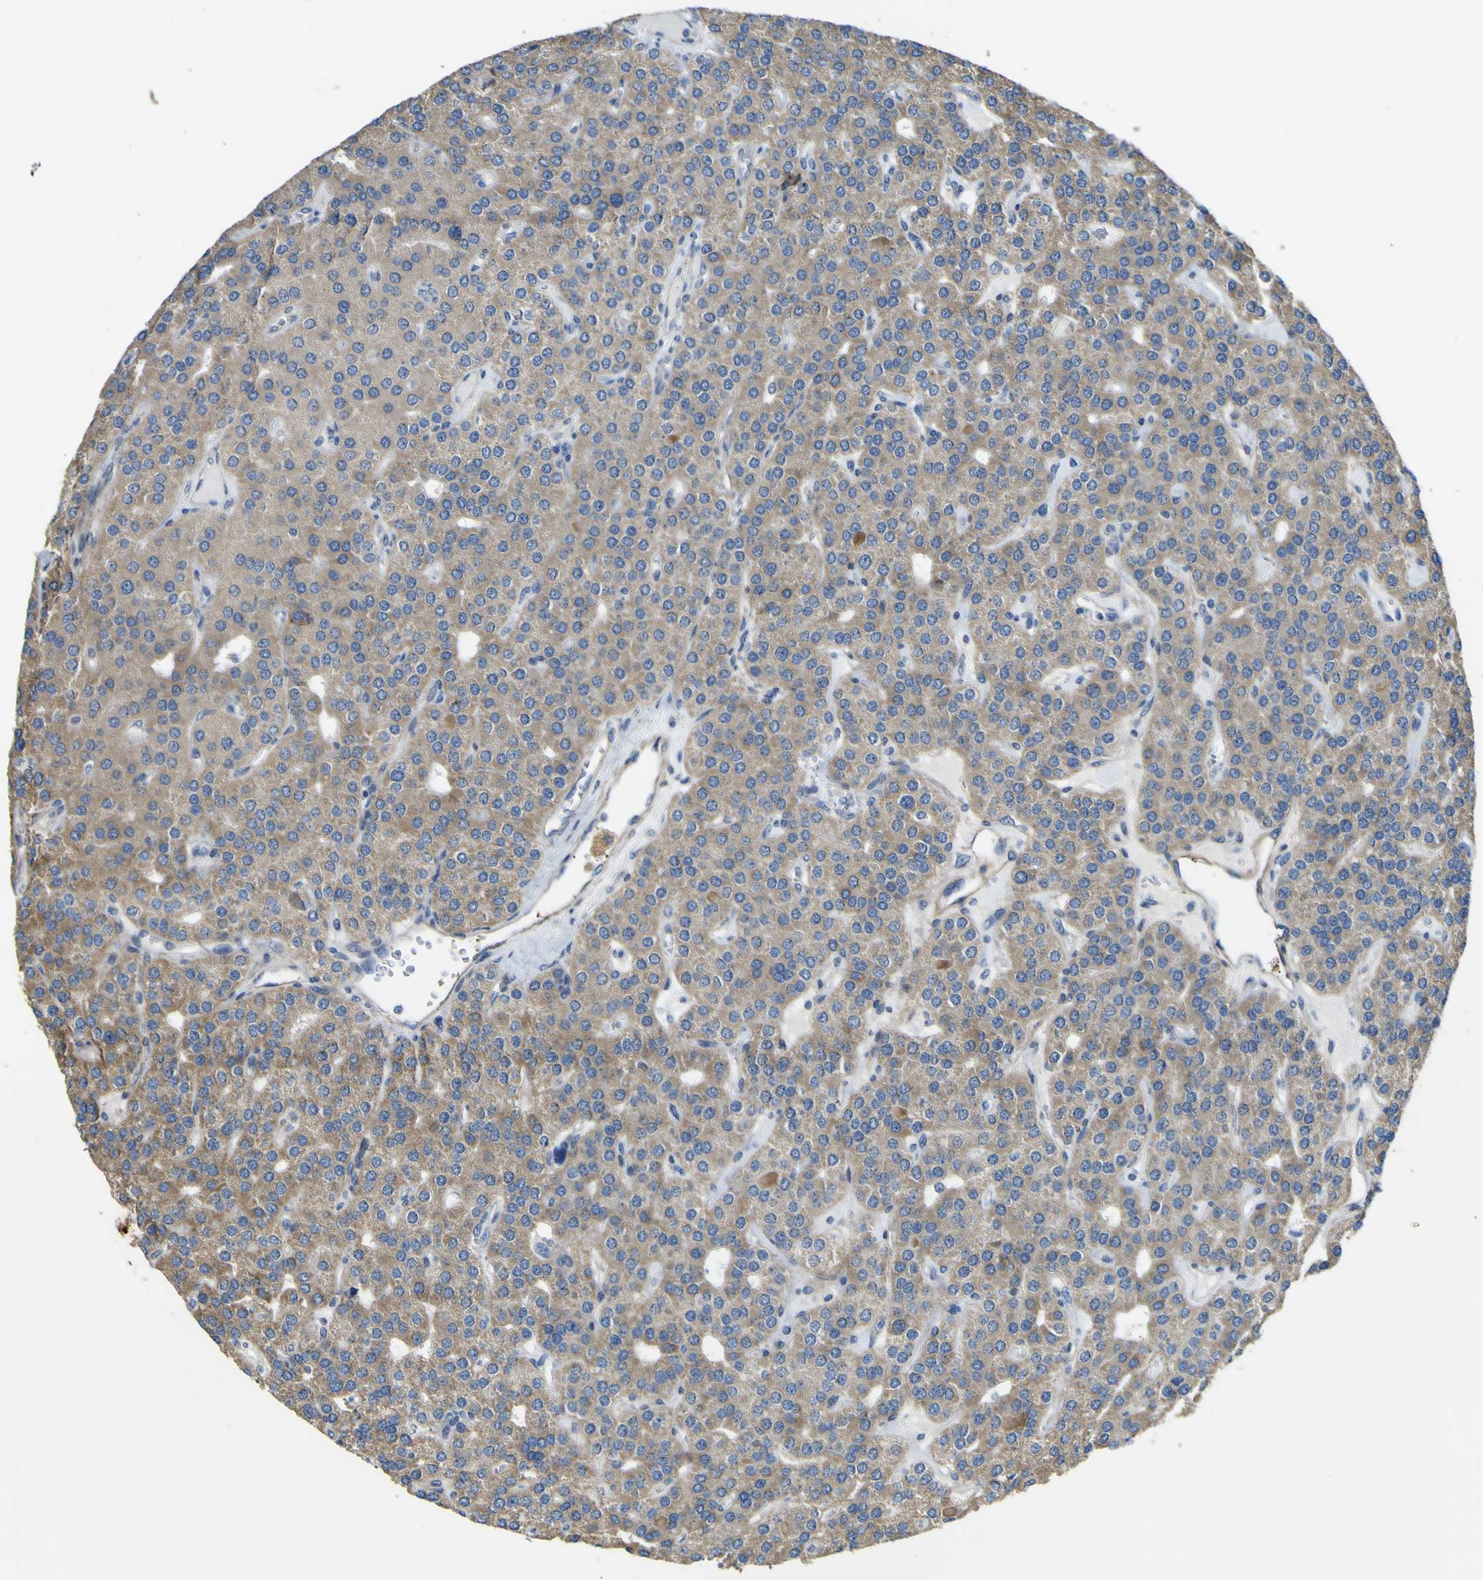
{"staining": {"intensity": "moderate", "quantity": ">75%", "location": "cytoplasmic/membranous"}, "tissue": "parathyroid gland", "cell_type": "Glandular cells", "image_type": "normal", "snomed": [{"axis": "morphology", "description": "Normal tissue, NOS"}, {"axis": "morphology", "description": "Adenoma, NOS"}, {"axis": "topography", "description": "Parathyroid gland"}], "caption": "Immunohistochemical staining of unremarkable parathyroid gland demonstrates >75% levels of moderate cytoplasmic/membranous protein positivity in about >75% of glandular cells.", "gene": "ALDH18A1", "patient": {"sex": "female", "age": 86}}